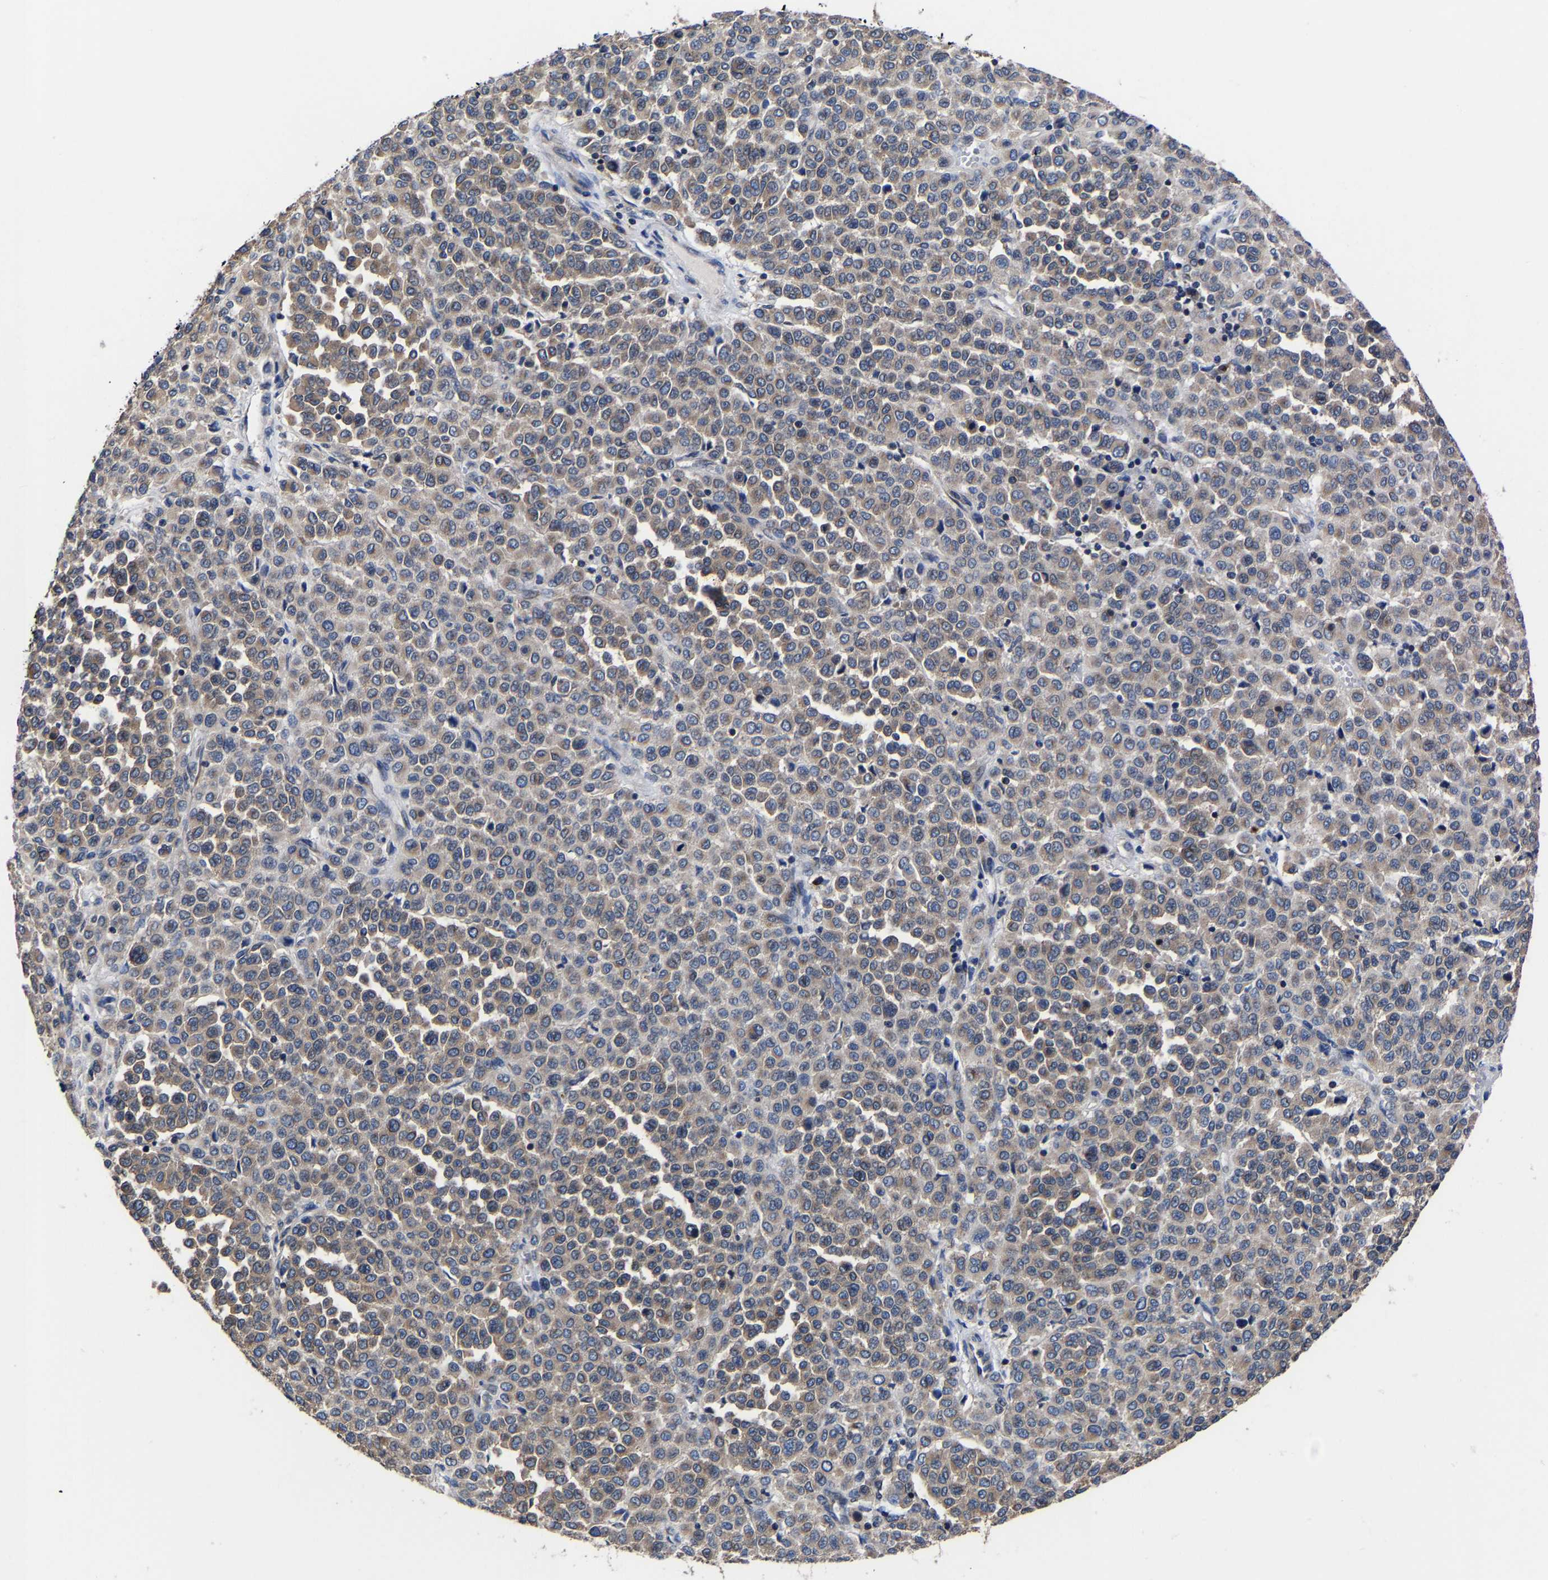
{"staining": {"intensity": "weak", "quantity": ">75%", "location": "cytoplasmic/membranous"}, "tissue": "melanoma", "cell_type": "Tumor cells", "image_type": "cancer", "snomed": [{"axis": "morphology", "description": "Malignant melanoma, Metastatic site"}, {"axis": "topography", "description": "Pancreas"}], "caption": "Immunohistochemical staining of melanoma shows low levels of weak cytoplasmic/membranous expression in about >75% of tumor cells.", "gene": "EBAG9", "patient": {"sex": "female", "age": 30}}